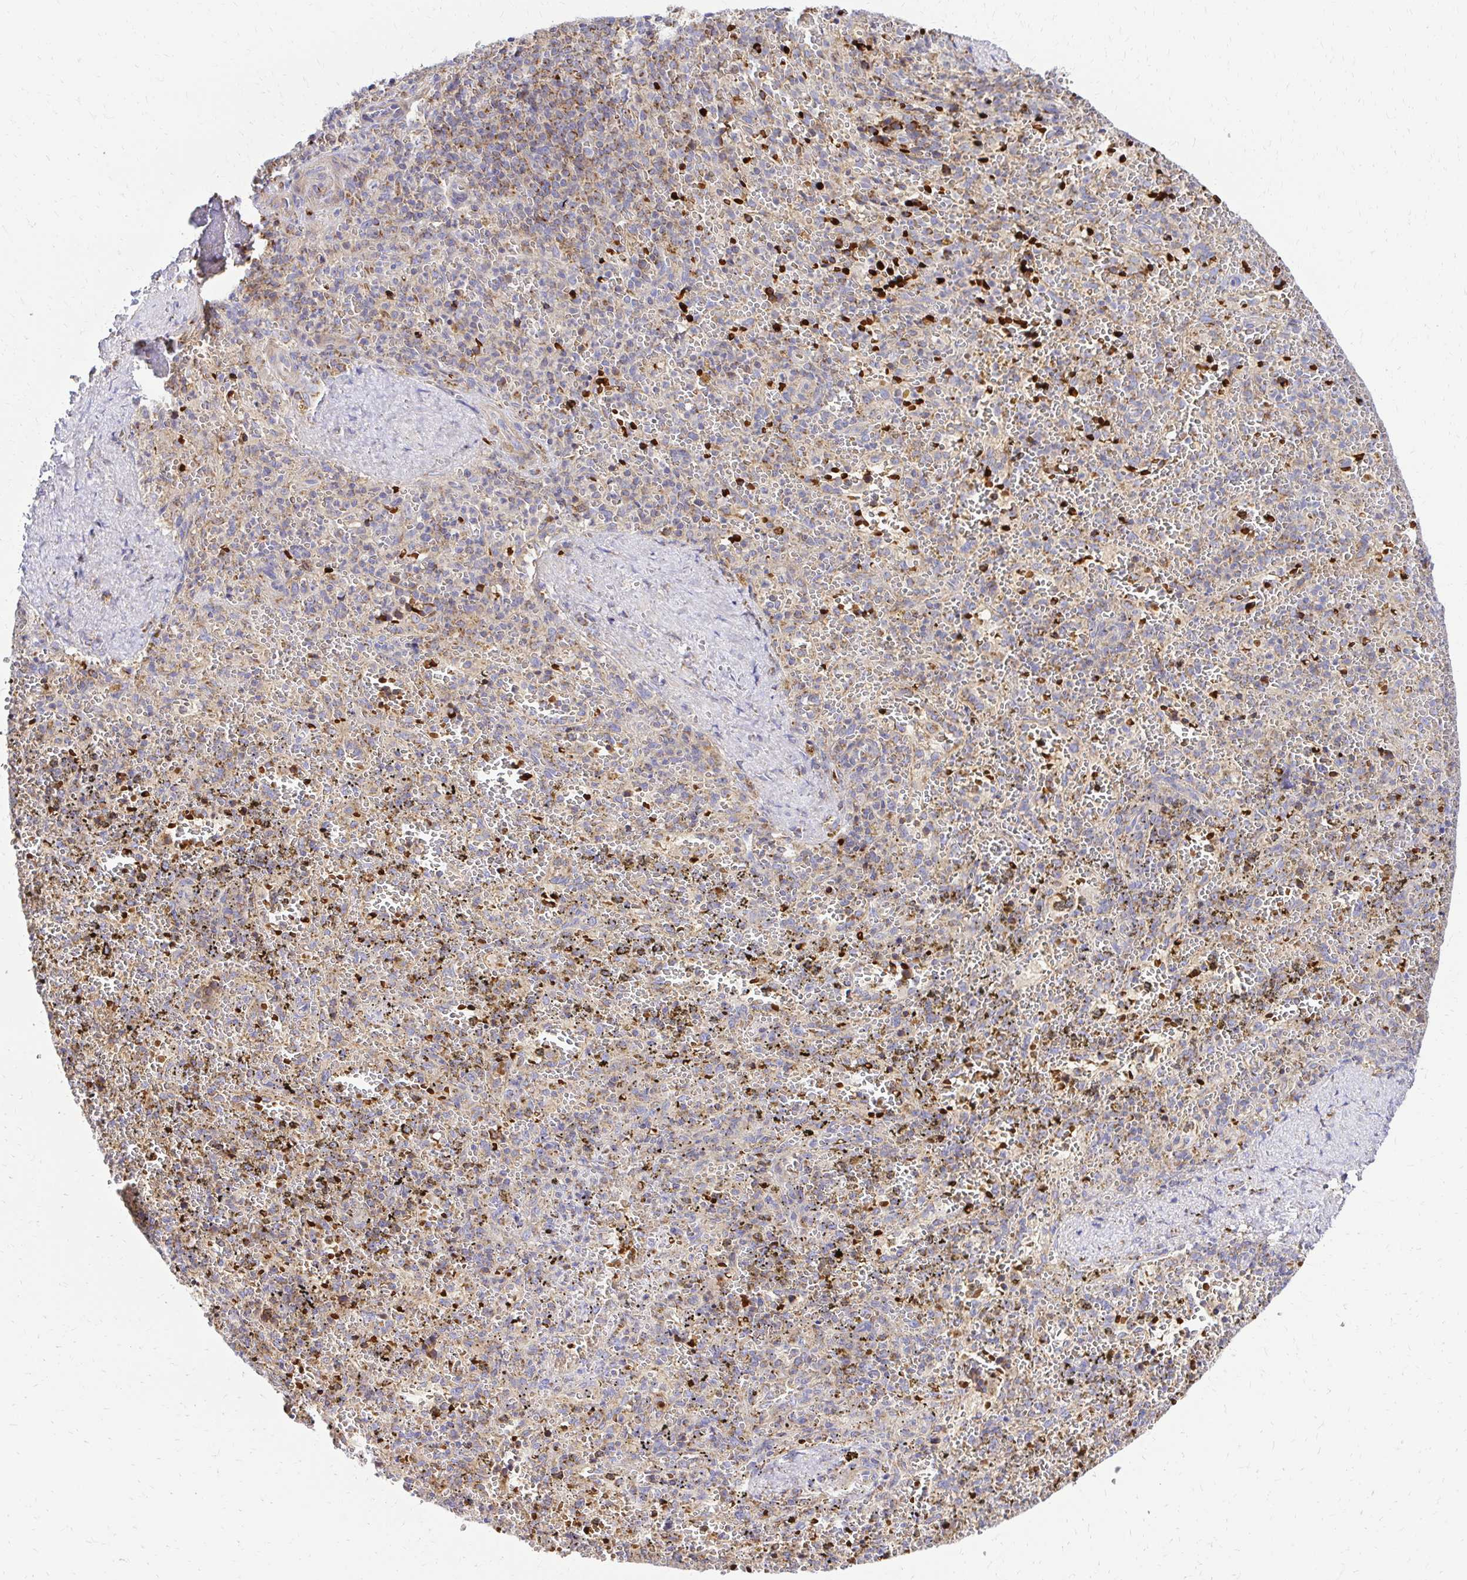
{"staining": {"intensity": "moderate", "quantity": "25%-75%", "location": "cytoplasmic/membranous"}, "tissue": "spleen", "cell_type": "Cells in red pulp", "image_type": "normal", "snomed": [{"axis": "morphology", "description": "Normal tissue, NOS"}, {"axis": "topography", "description": "Spleen"}], "caption": "Approximately 25%-75% of cells in red pulp in unremarkable human spleen exhibit moderate cytoplasmic/membranous protein staining as visualized by brown immunohistochemical staining.", "gene": "MRPL13", "patient": {"sex": "female", "age": 50}}